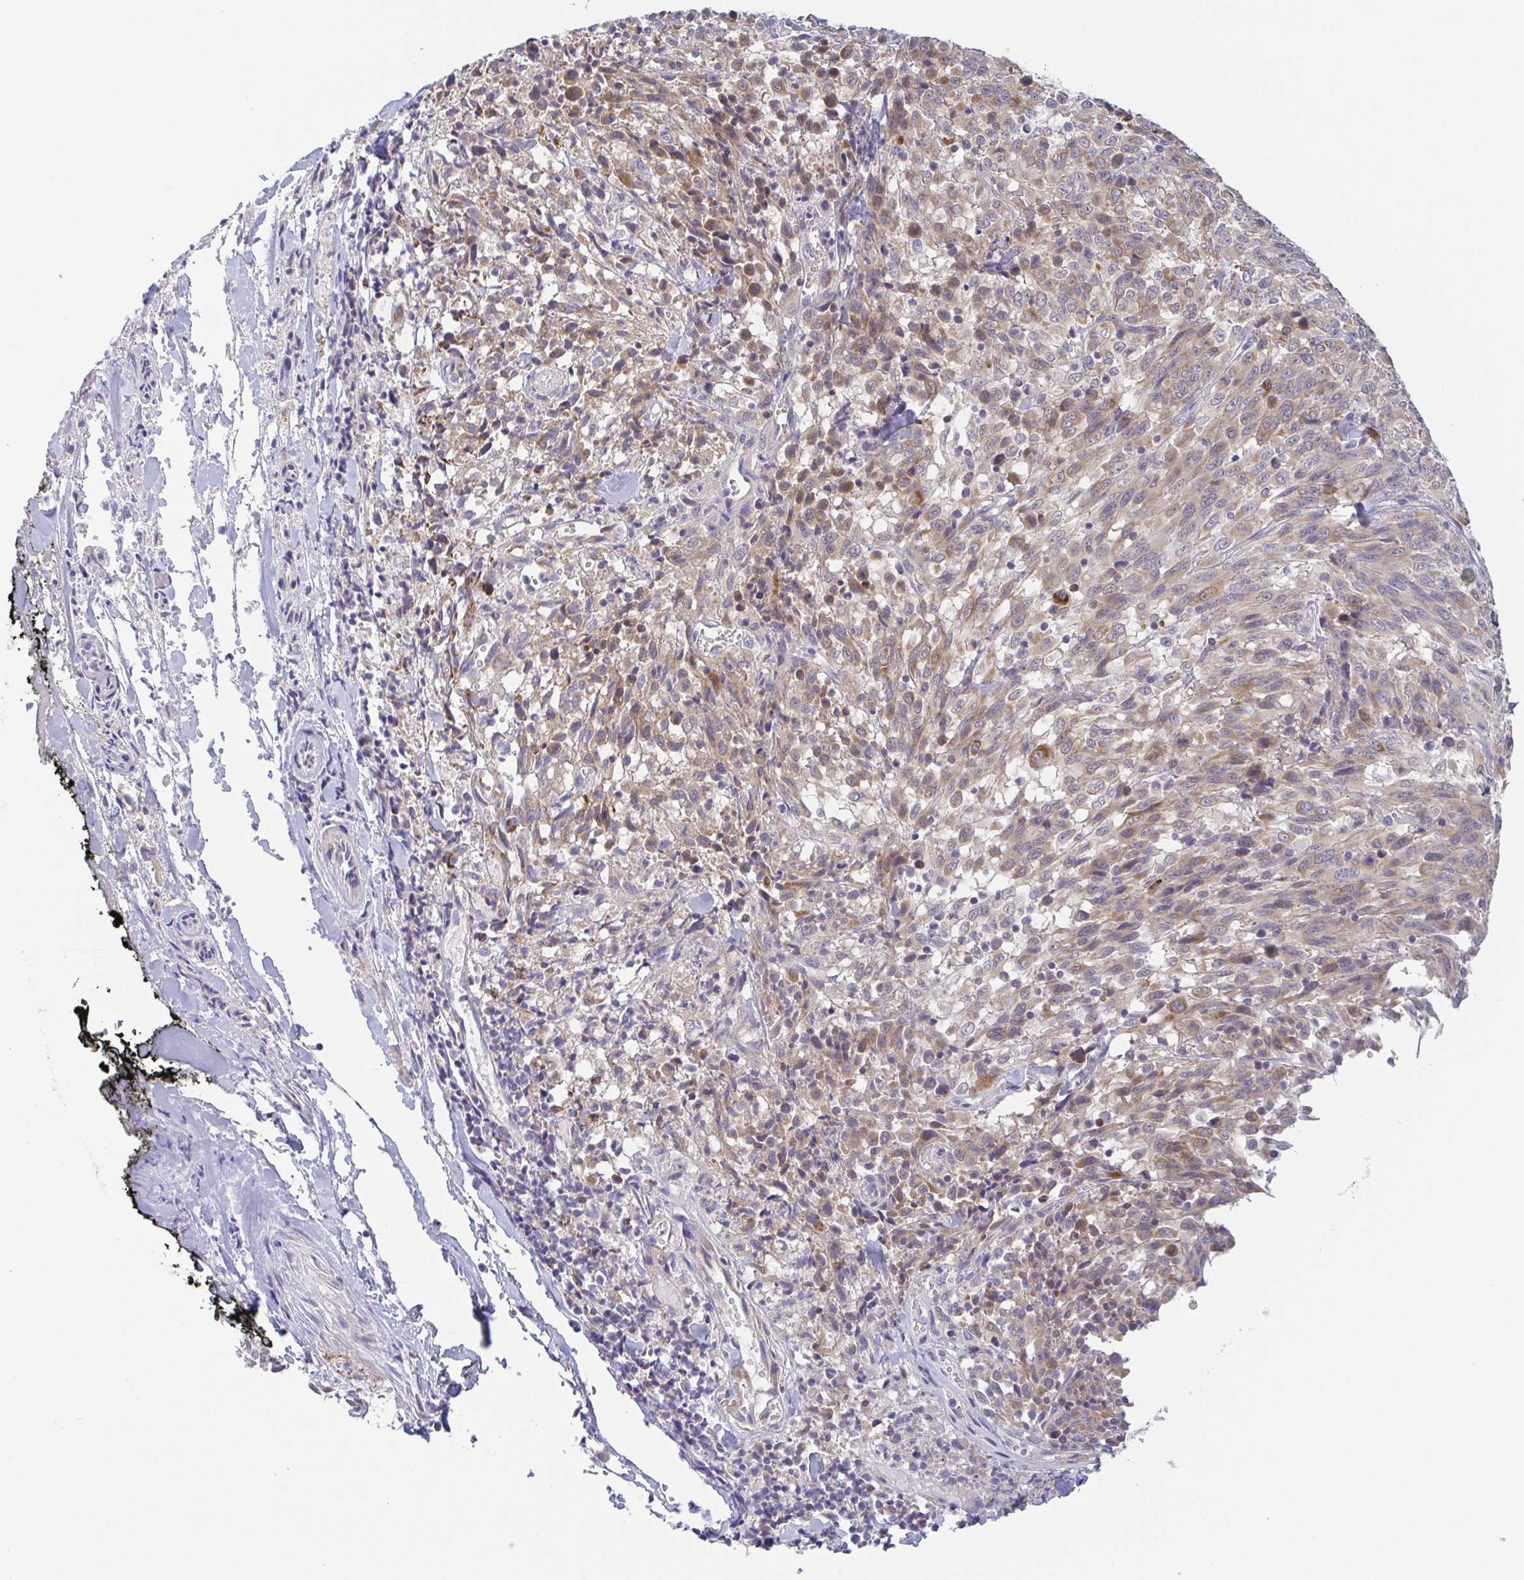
{"staining": {"intensity": "weak", "quantity": "25%-75%", "location": "cytoplasmic/membranous"}, "tissue": "melanoma", "cell_type": "Tumor cells", "image_type": "cancer", "snomed": [{"axis": "morphology", "description": "Malignant melanoma, NOS"}, {"axis": "topography", "description": "Skin"}], "caption": "A low amount of weak cytoplasmic/membranous positivity is present in about 25%-75% of tumor cells in malignant melanoma tissue. Using DAB (brown) and hematoxylin (blue) stains, captured at high magnification using brightfield microscopy.", "gene": "BCL2L1", "patient": {"sex": "female", "age": 91}}